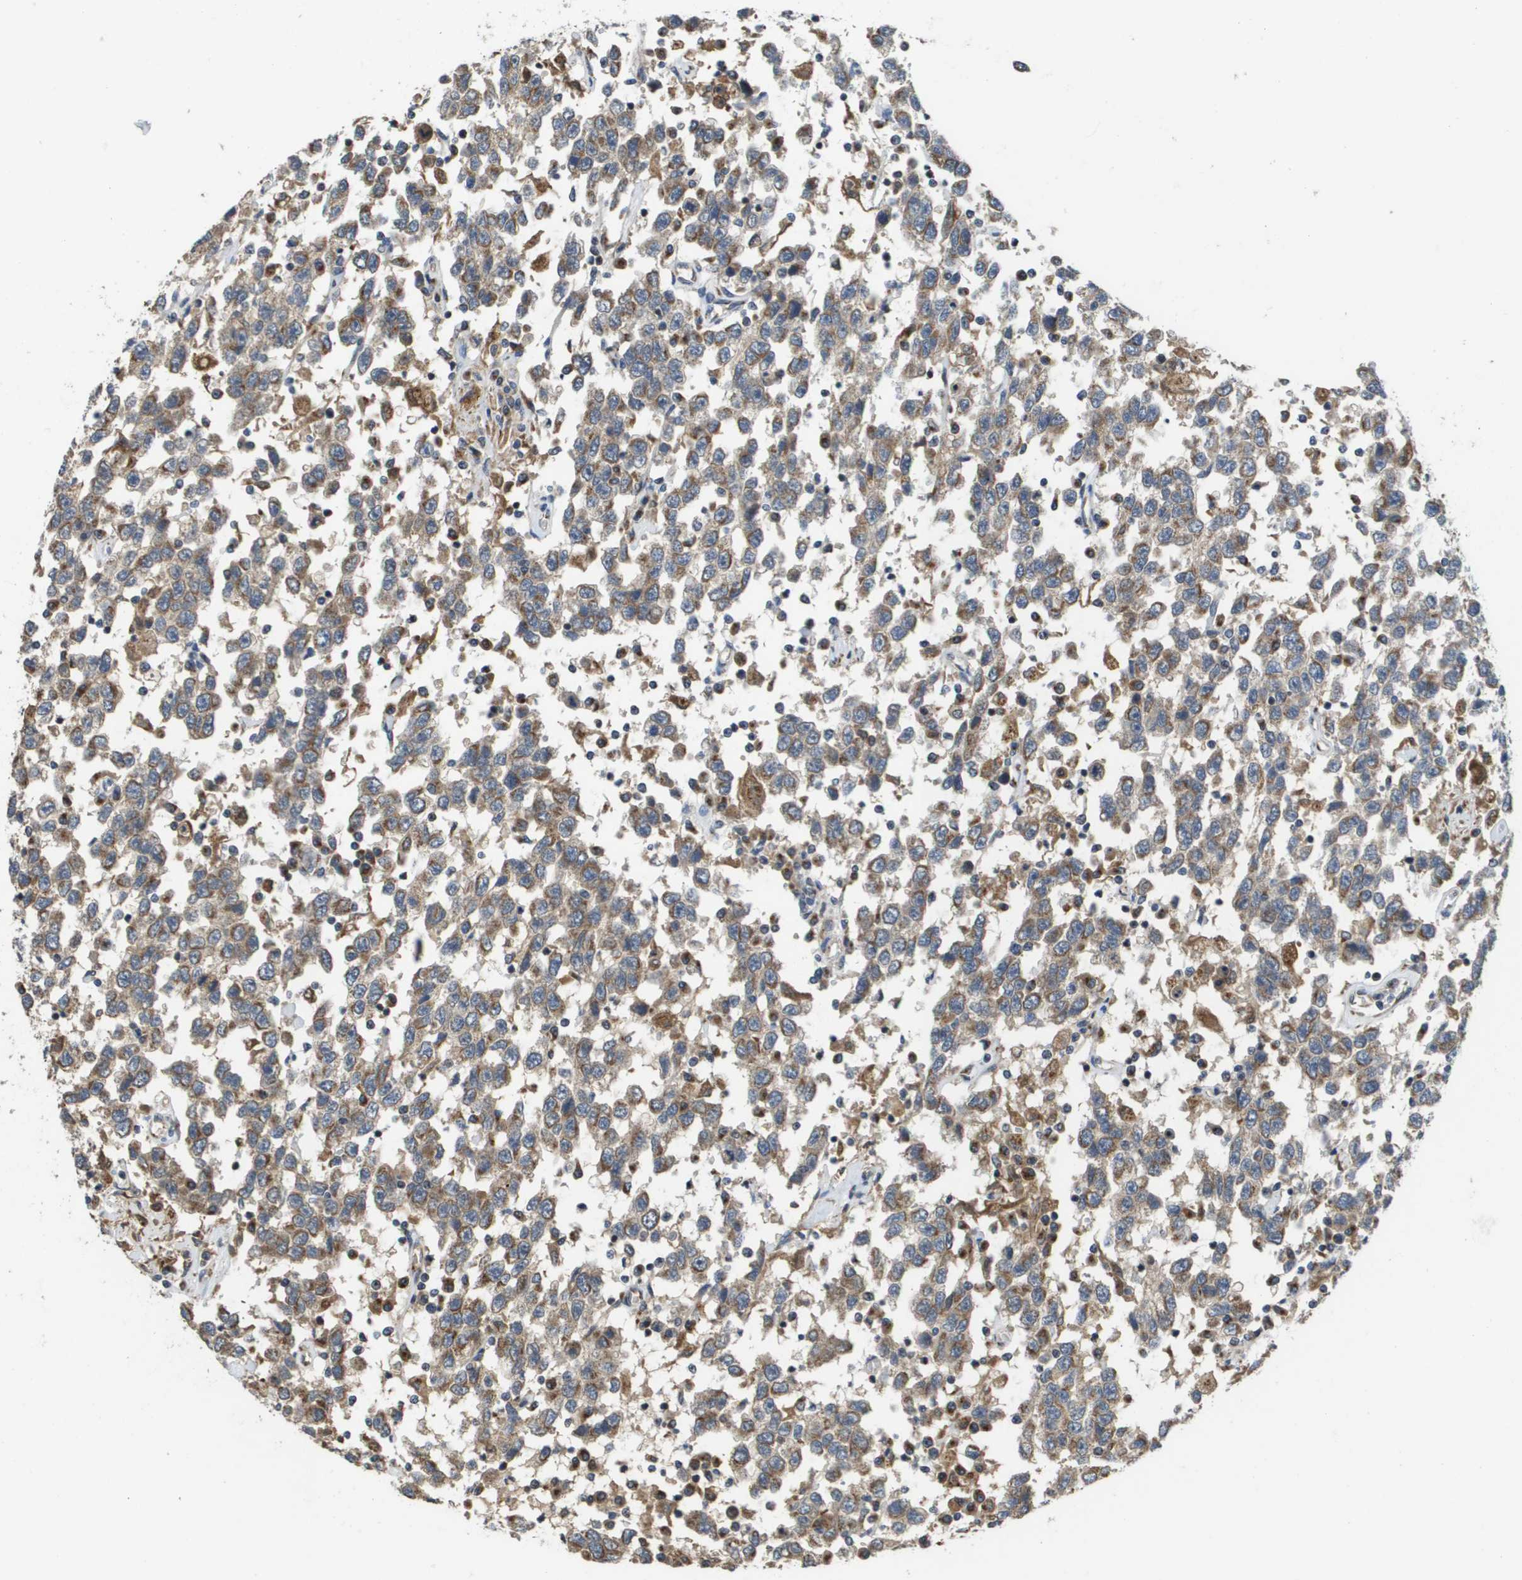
{"staining": {"intensity": "moderate", "quantity": ">75%", "location": "cytoplasmic/membranous"}, "tissue": "testis cancer", "cell_type": "Tumor cells", "image_type": "cancer", "snomed": [{"axis": "morphology", "description": "Seminoma, NOS"}, {"axis": "topography", "description": "Testis"}], "caption": "Moderate cytoplasmic/membranous staining is identified in about >75% of tumor cells in seminoma (testis).", "gene": "PCK1", "patient": {"sex": "male", "age": 41}}